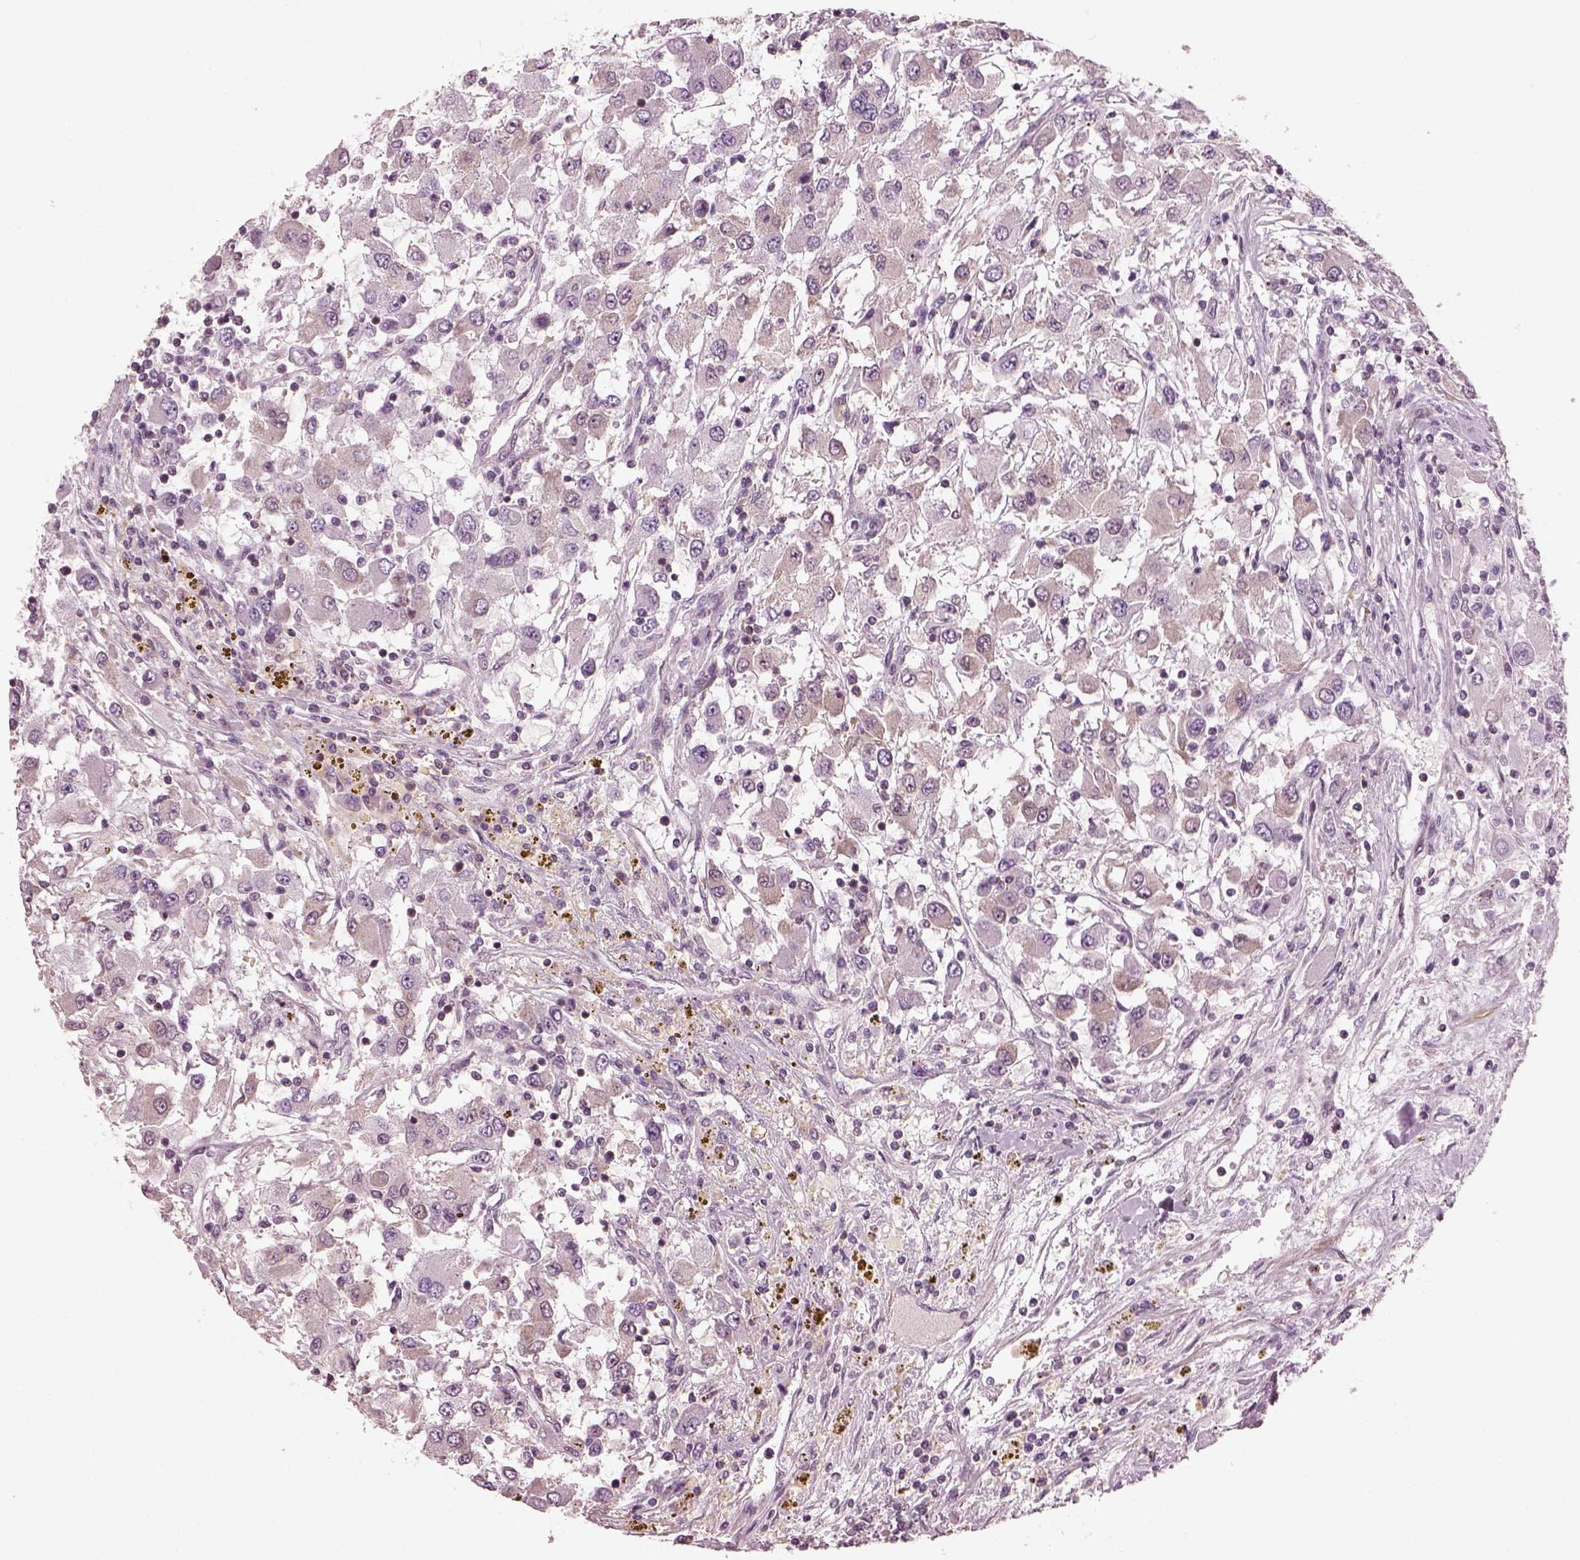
{"staining": {"intensity": "negative", "quantity": "none", "location": "none"}, "tissue": "renal cancer", "cell_type": "Tumor cells", "image_type": "cancer", "snomed": [{"axis": "morphology", "description": "Adenocarcinoma, NOS"}, {"axis": "topography", "description": "Kidney"}], "caption": "Tumor cells are negative for protein expression in human renal adenocarcinoma. (Stains: DAB (3,3'-diaminobenzidine) immunohistochemistry with hematoxylin counter stain, Microscopy: brightfield microscopy at high magnification).", "gene": "LSM14A", "patient": {"sex": "female", "age": 67}}